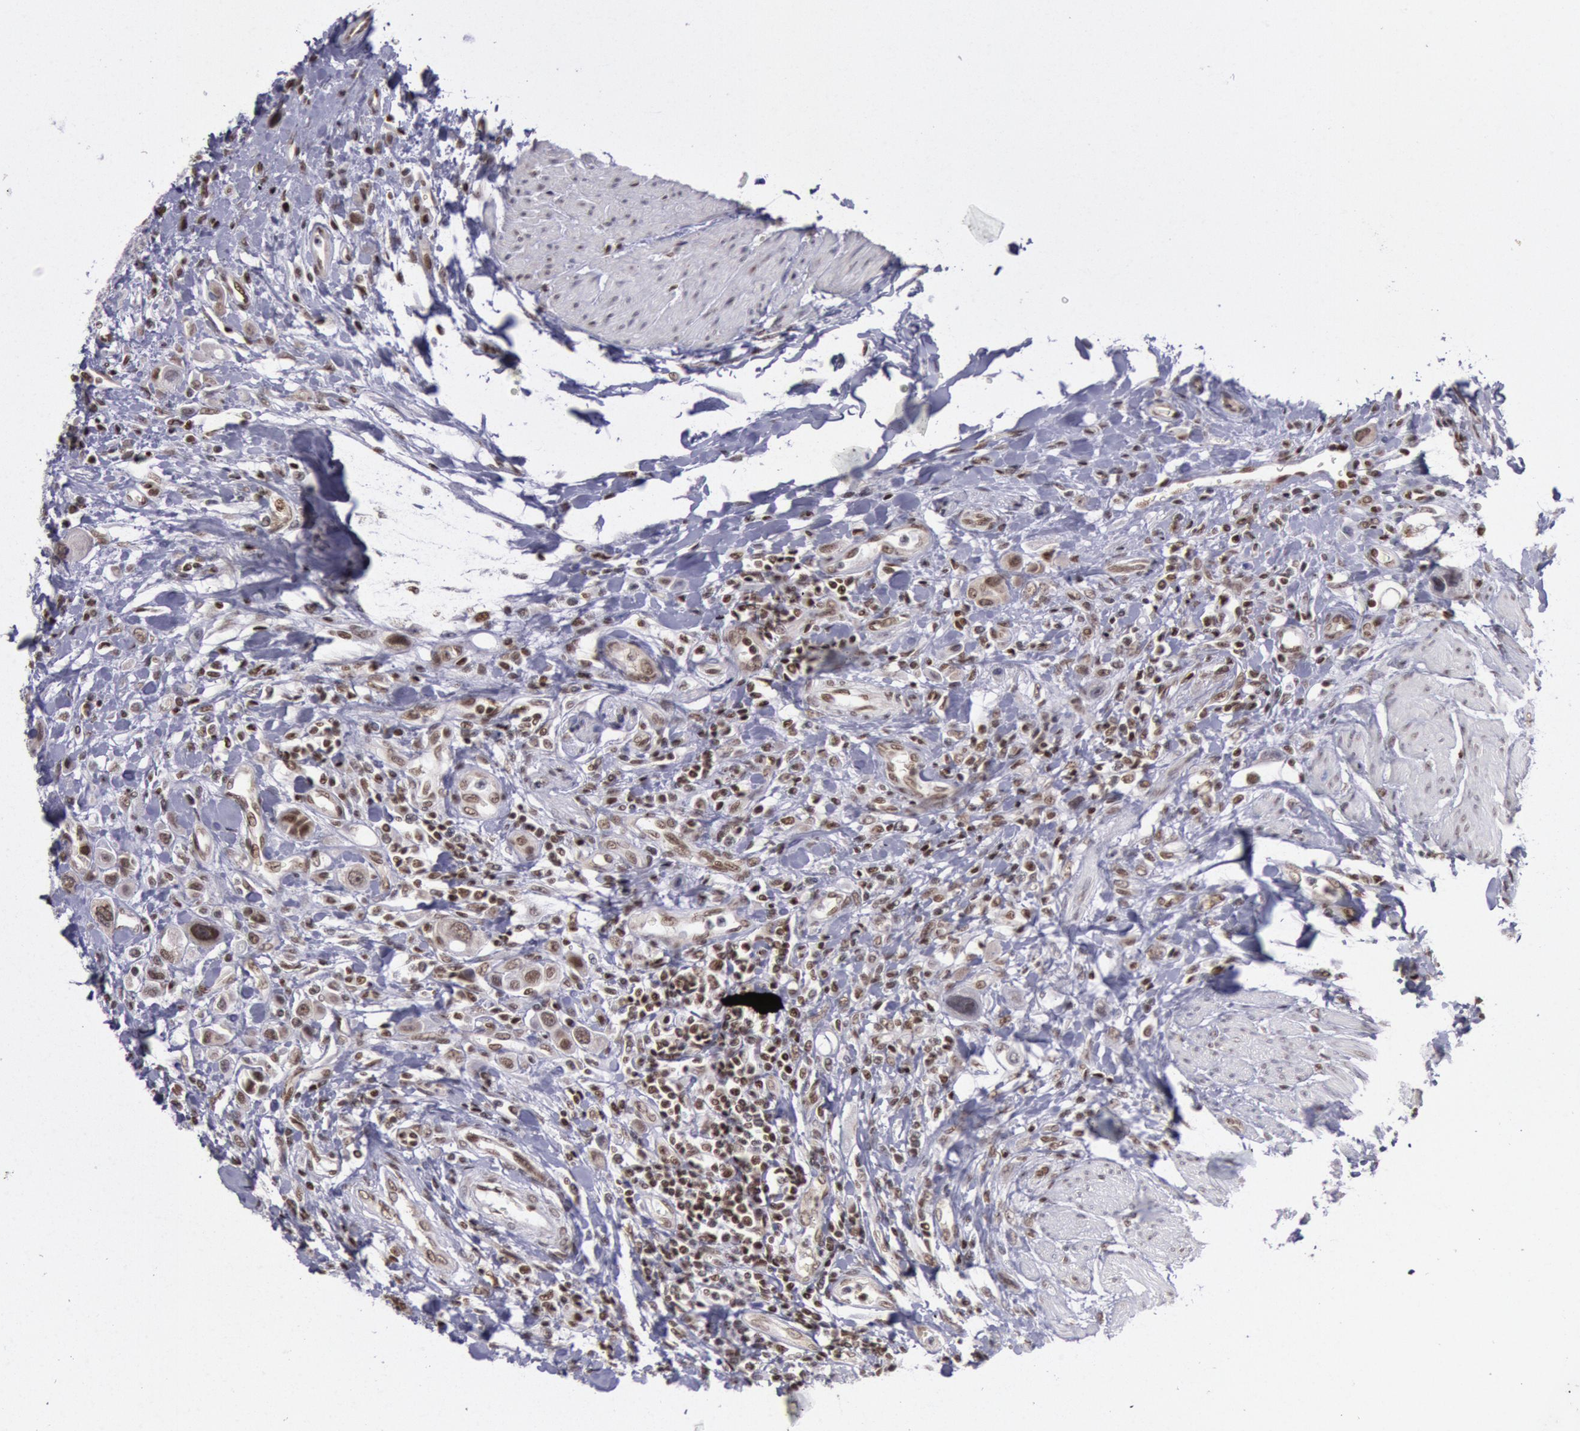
{"staining": {"intensity": "moderate", "quantity": ">75%", "location": "nuclear"}, "tissue": "urothelial cancer", "cell_type": "Tumor cells", "image_type": "cancer", "snomed": [{"axis": "morphology", "description": "Urothelial carcinoma, High grade"}, {"axis": "topography", "description": "Urinary bladder"}], "caption": "High-magnification brightfield microscopy of urothelial cancer stained with DAB (3,3'-diaminobenzidine) (brown) and counterstained with hematoxylin (blue). tumor cells exhibit moderate nuclear expression is seen in about>75% of cells. (DAB (3,3'-diaminobenzidine) IHC with brightfield microscopy, high magnification).", "gene": "NKAP", "patient": {"sex": "male", "age": 50}}